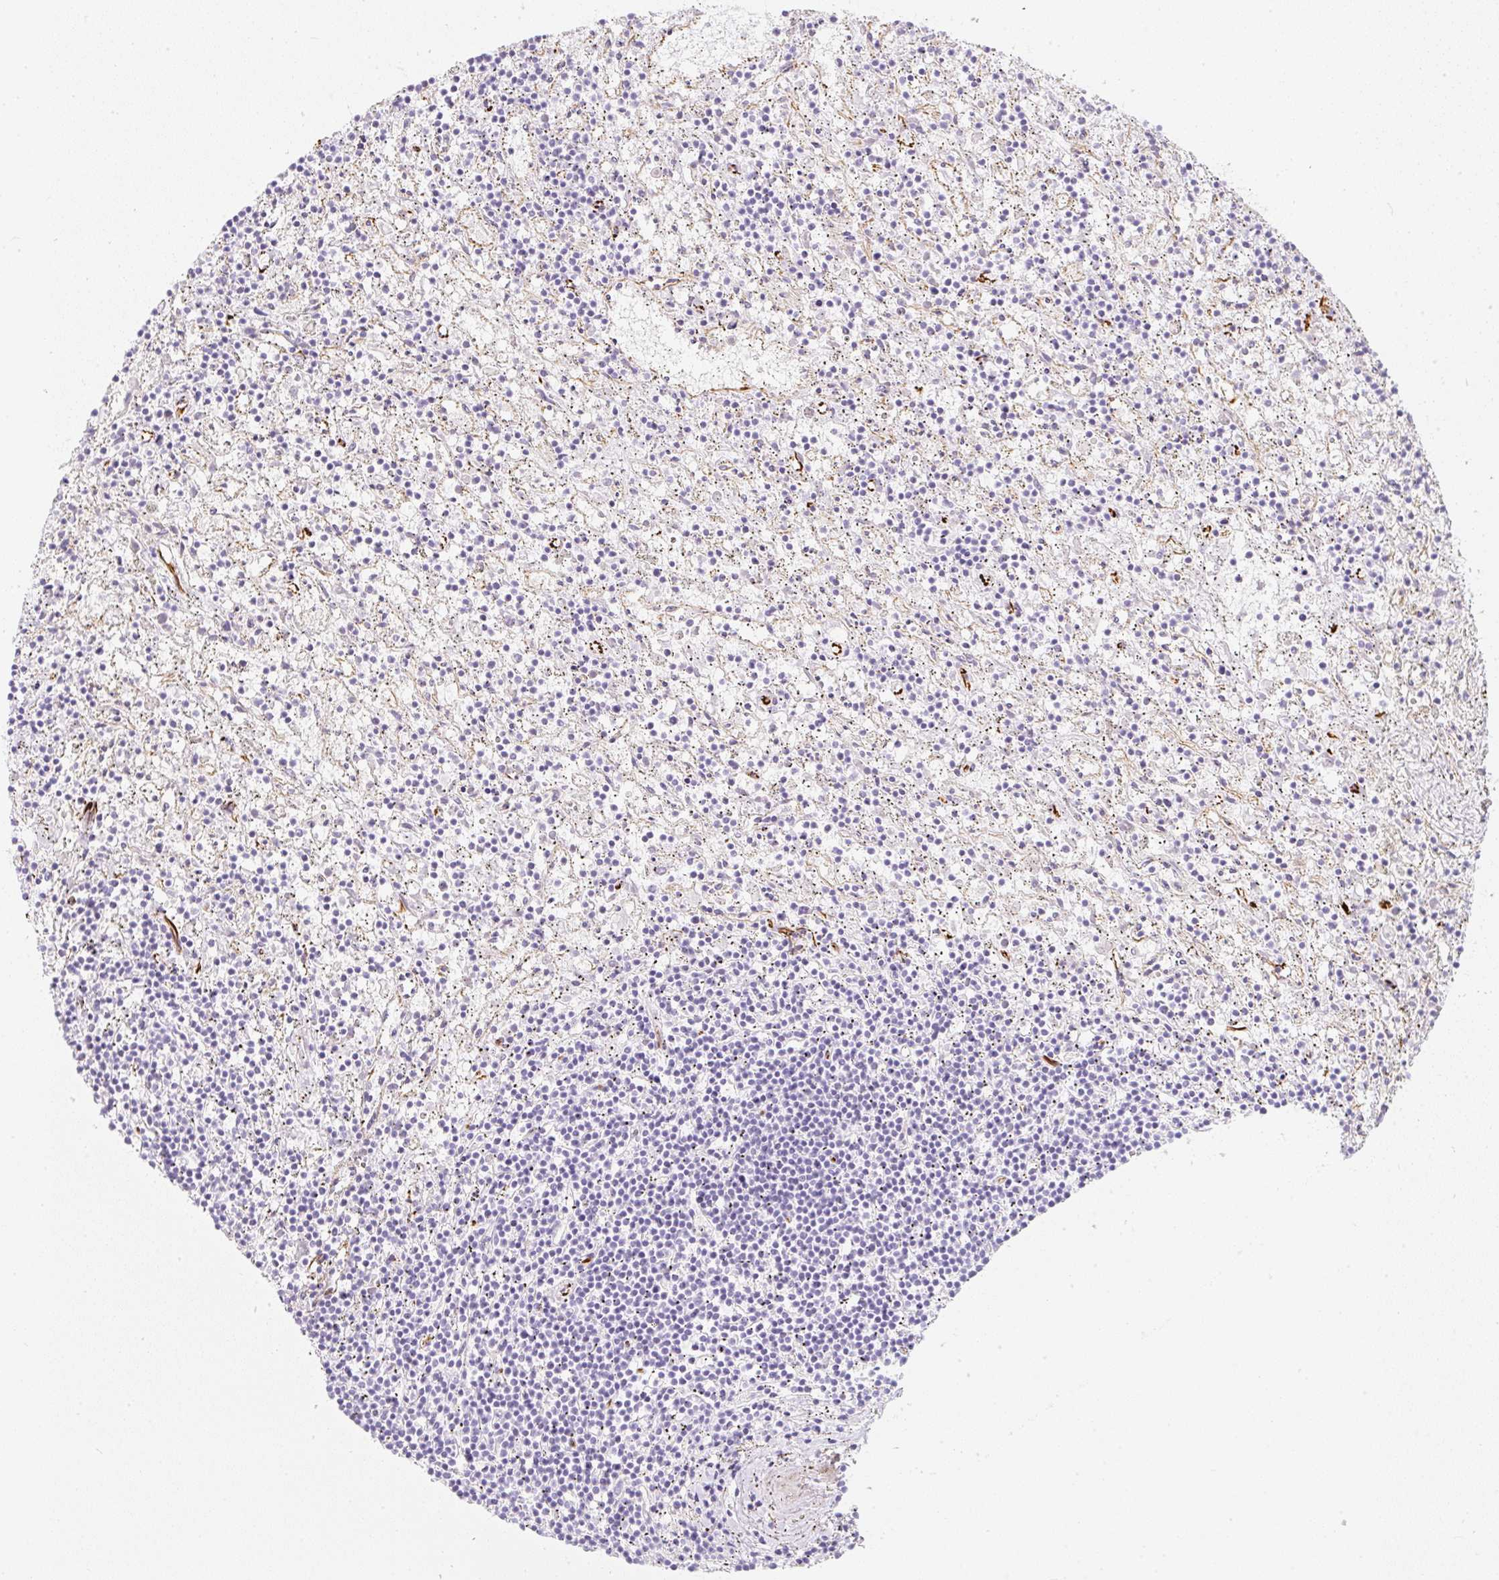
{"staining": {"intensity": "negative", "quantity": "none", "location": "none"}, "tissue": "lymphoma", "cell_type": "Tumor cells", "image_type": "cancer", "snomed": [{"axis": "morphology", "description": "Malignant lymphoma, non-Hodgkin's type, Low grade"}, {"axis": "topography", "description": "Spleen"}], "caption": "Immunohistochemistry (IHC) of lymphoma shows no expression in tumor cells. The staining was performed using DAB (3,3'-diaminobenzidine) to visualize the protein expression in brown, while the nuclei were stained in blue with hematoxylin (Magnification: 20x).", "gene": "ZNF689", "patient": {"sex": "male", "age": 76}}